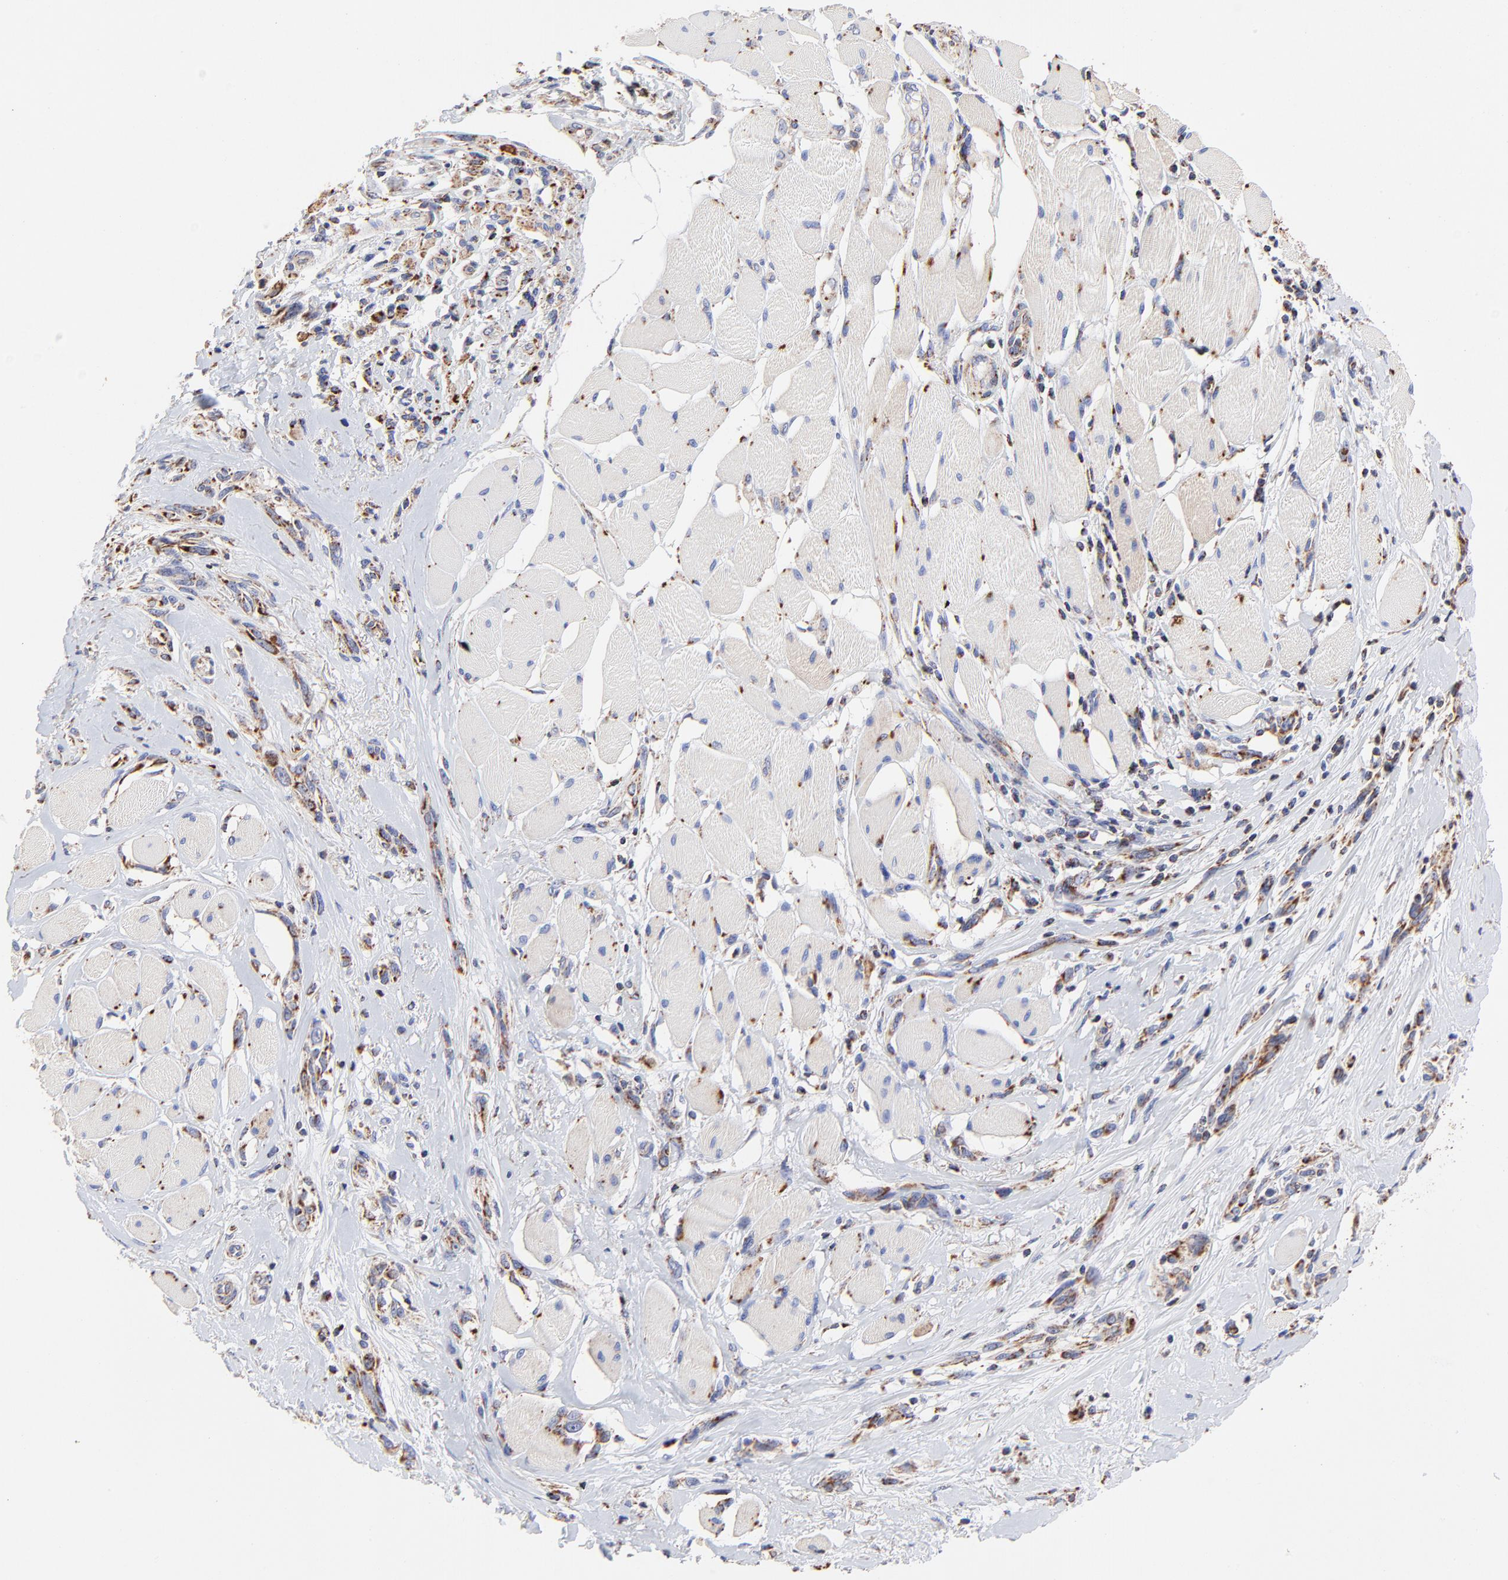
{"staining": {"intensity": "moderate", "quantity": ">75%", "location": "cytoplasmic/membranous"}, "tissue": "melanoma", "cell_type": "Tumor cells", "image_type": "cancer", "snomed": [{"axis": "morphology", "description": "Malignant melanoma, NOS"}, {"axis": "topography", "description": "Skin"}], "caption": "Protein staining demonstrates moderate cytoplasmic/membranous expression in approximately >75% of tumor cells in malignant melanoma.", "gene": "SSBP1", "patient": {"sex": "male", "age": 91}}